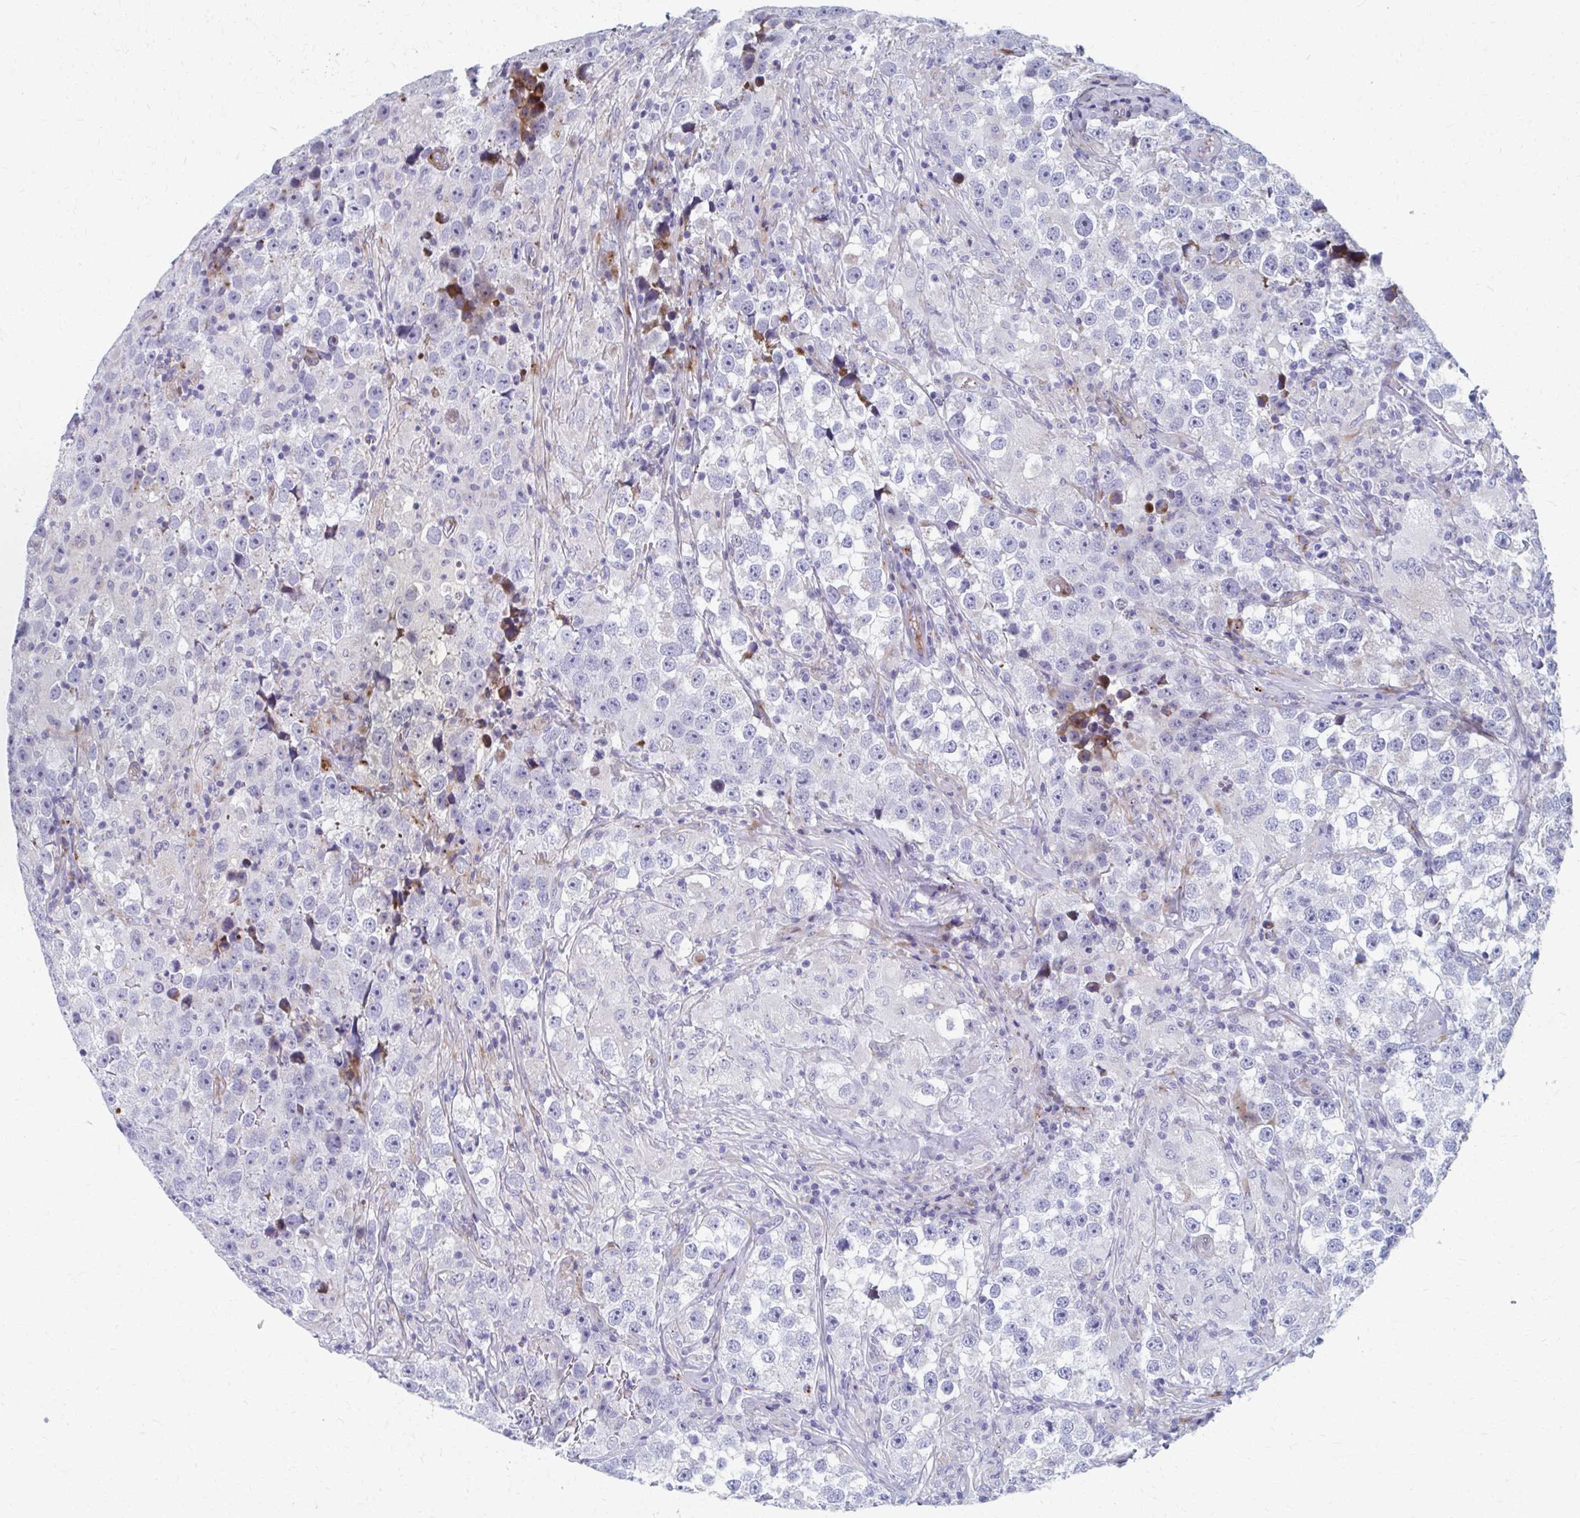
{"staining": {"intensity": "negative", "quantity": "none", "location": "none"}, "tissue": "testis cancer", "cell_type": "Tumor cells", "image_type": "cancer", "snomed": [{"axis": "morphology", "description": "Seminoma, NOS"}, {"axis": "topography", "description": "Testis"}], "caption": "The histopathology image exhibits no significant positivity in tumor cells of testis cancer (seminoma).", "gene": "OLFM2", "patient": {"sex": "male", "age": 46}}